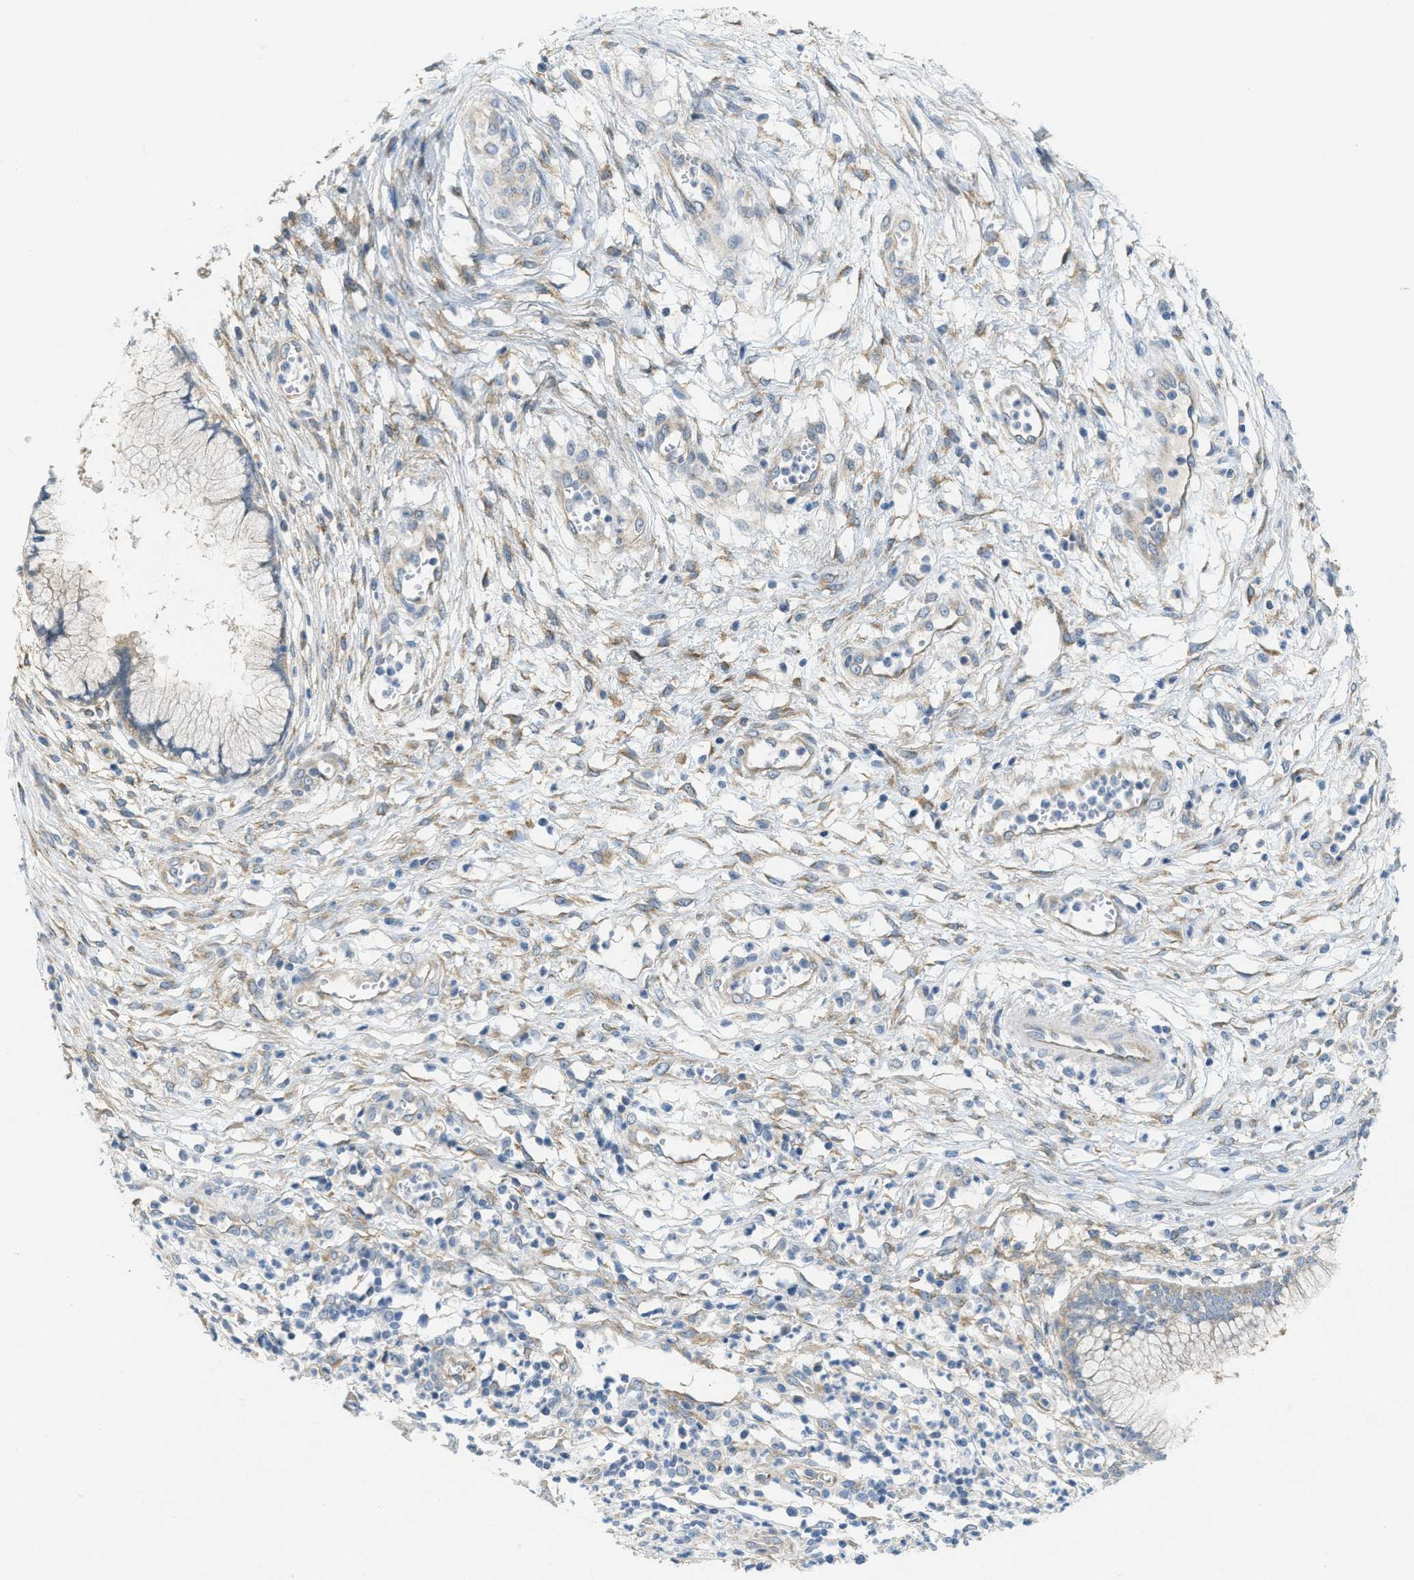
{"staining": {"intensity": "weak", "quantity": "<25%", "location": "cytoplasmic/membranous"}, "tissue": "cervical cancer", "cell_type": "Tumor cells", "image_type": "cancer", "snomed": [{"axis": "morphology", "description": "Squamous cell carcinoma, NOS"}, {"axis": "topography", "description": "Cervix"}], "caption": "This is a photomicrograph of immunohistochemistry (IHC) staining of cervical cancer (squamous cell carcinoma), which shows no positivity in tumor cells. Nuclei are stained in blue.", "gene": "ZFYVE9", "patient": {"sex": "female", "age": 32}}